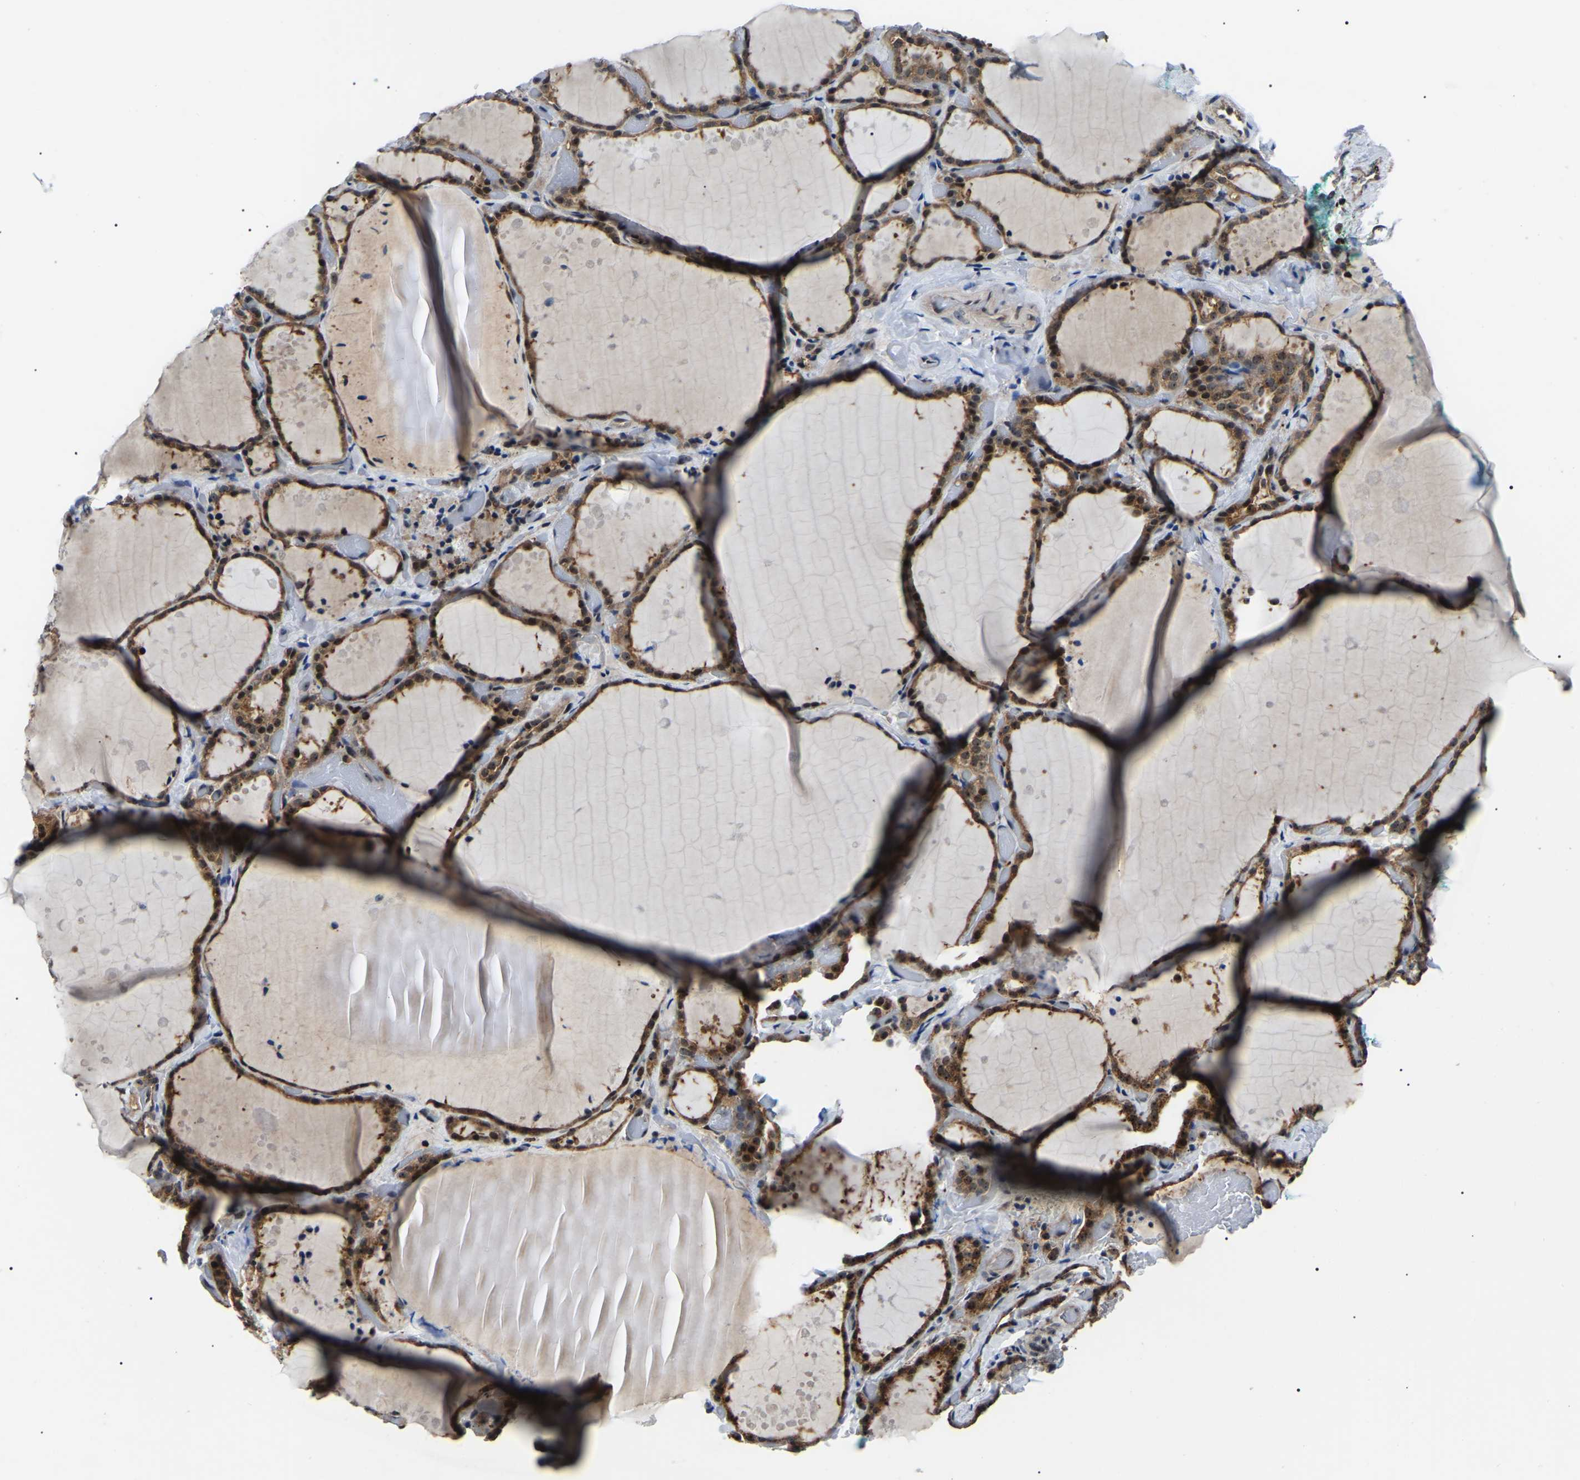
{"staining": {"intensity": "moderate", "quantity": ">75%", "location": "cytoplasmic/membranous,nuclear"}, "tissue": "thyroid gland", "cell_type": "Glandular cells", "image_type": "normal", "snomed": [{"axis": "morphology", "description": "Normal tissue, NOS"}, {"axis": "topography", "description": "Thyroid gland"}], "caption": "Protein staining of normal thyroid gland displays moderate cytoplasmic/membranous,nuclear positivity in approximately >75% of glandular cells.", "gene": "RRP1B", "patient": {"sex": "female", "age": 44}}